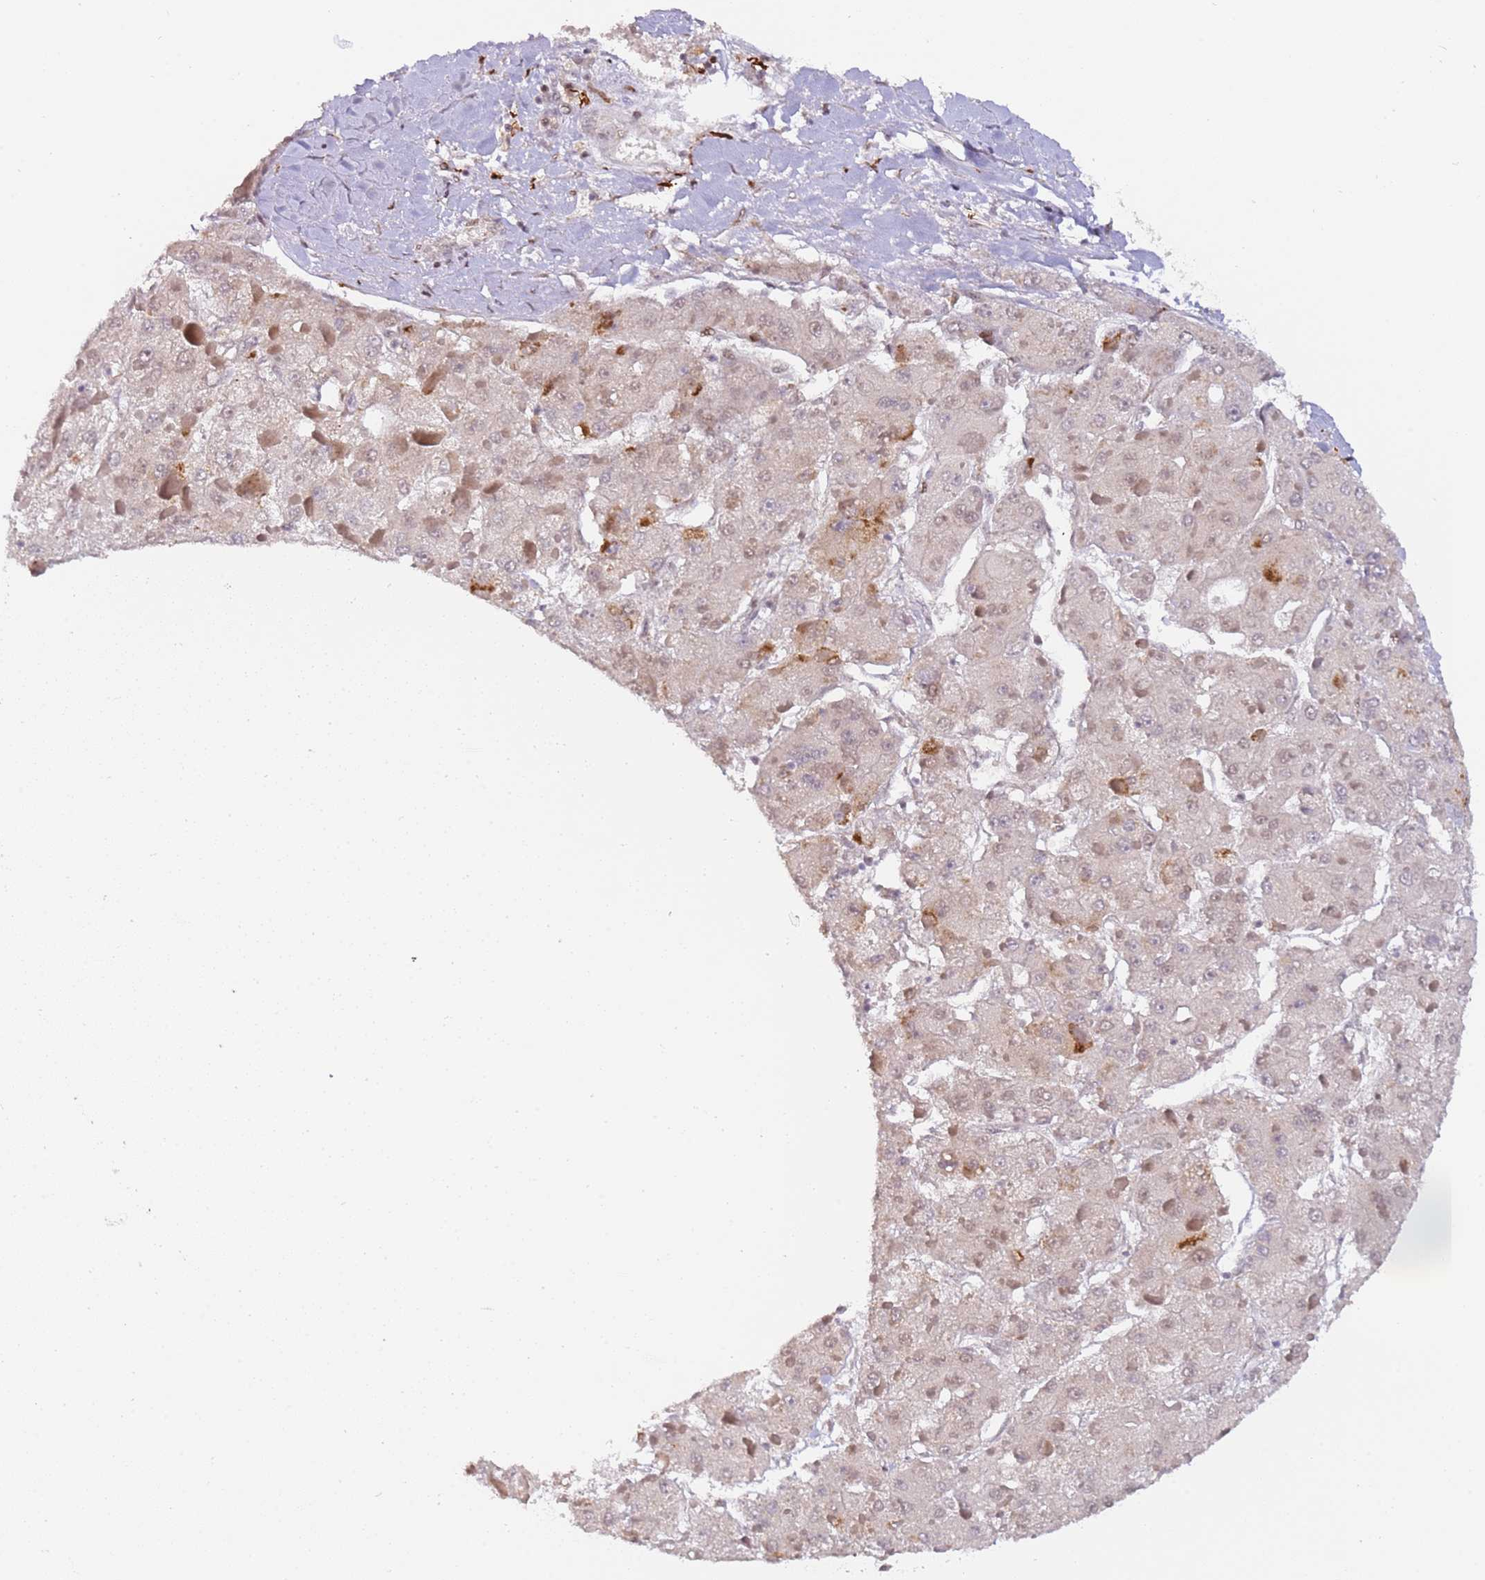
{"staining": {"intensity": "weak", "quantity": "25%-75%", "location": "cytoplasmic/membranous"}, "tissue": "liver cancer", "cell_type": "Tumor cells", "image_type": "cancer", "snomed": [{"axis": "morphology", "description": "Carcinoma, Hepatocellular, NOS"}, {"axis": "topography", "description": "Liver"}], "caption": "Liver cancer (hepatocellular carcinoma) tissue displays weak cytoplasmic/membranous expression in about 25%-75% of tumor cells (DAB (3,3'-diaminobenzidine) IHC with brightfield microscopy, high magnification).", "gene": "LGALSL", "patient": {"sex": "female", "age": 73}}